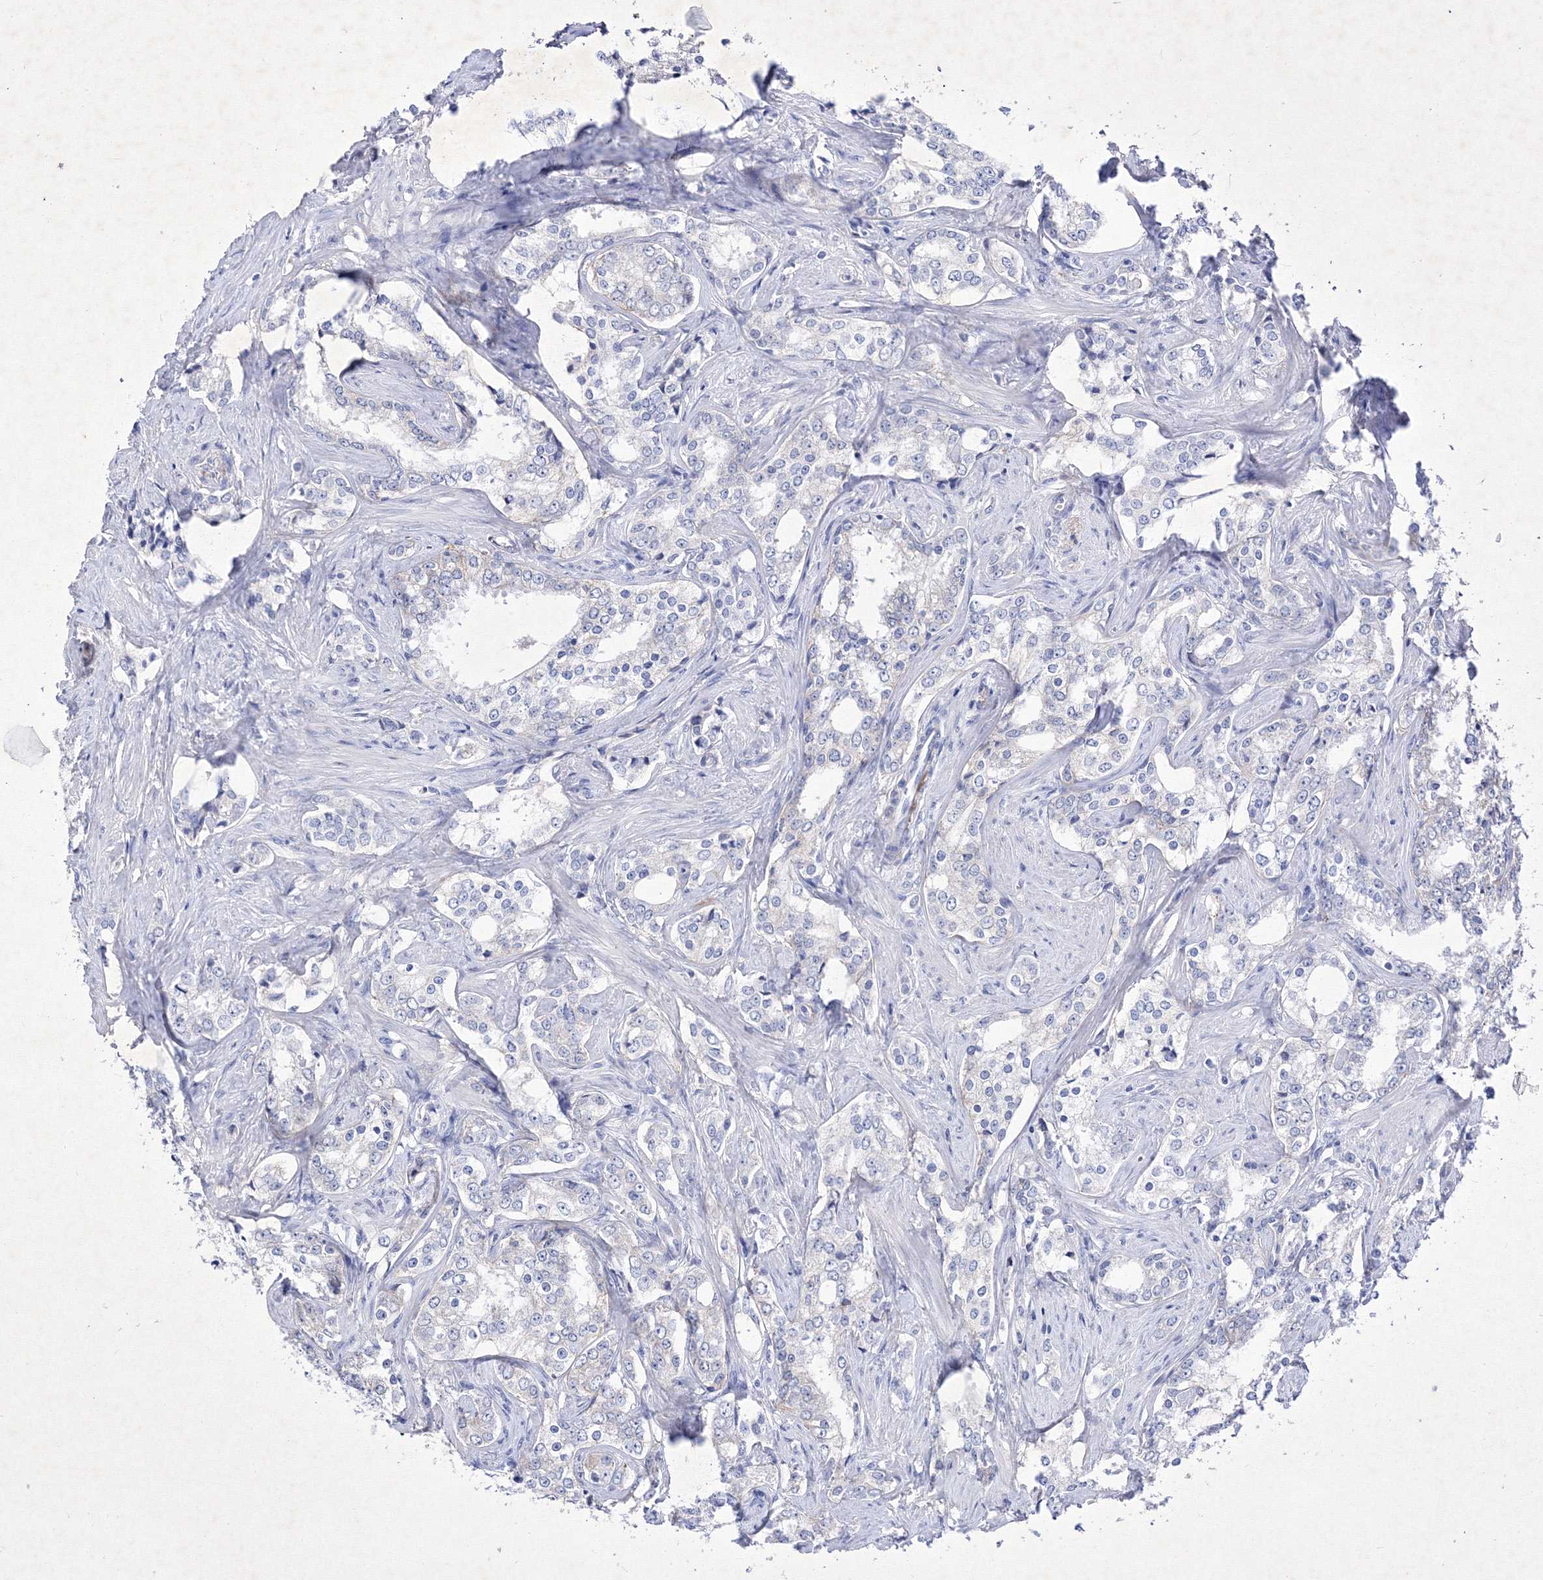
{"staining": {"intensity": "negative", "quantity": "none", "location": "none"}, "tissue": "prostate cancer", "cell_type": "Tumor cells", "image_type": "cancer", "snomed": [{"axis": "morphology", "description": "Adenocarcinoma, High grade"}, {"axis": "topography", "description": "Prostate"}], "caption": "High-grade adenocarcinoma (prostate) was stained to show a protein in brown. There is no significant expression in tumor cells.", "gene": "GPN1", "patient": {"sex": "male", "age": 66}}